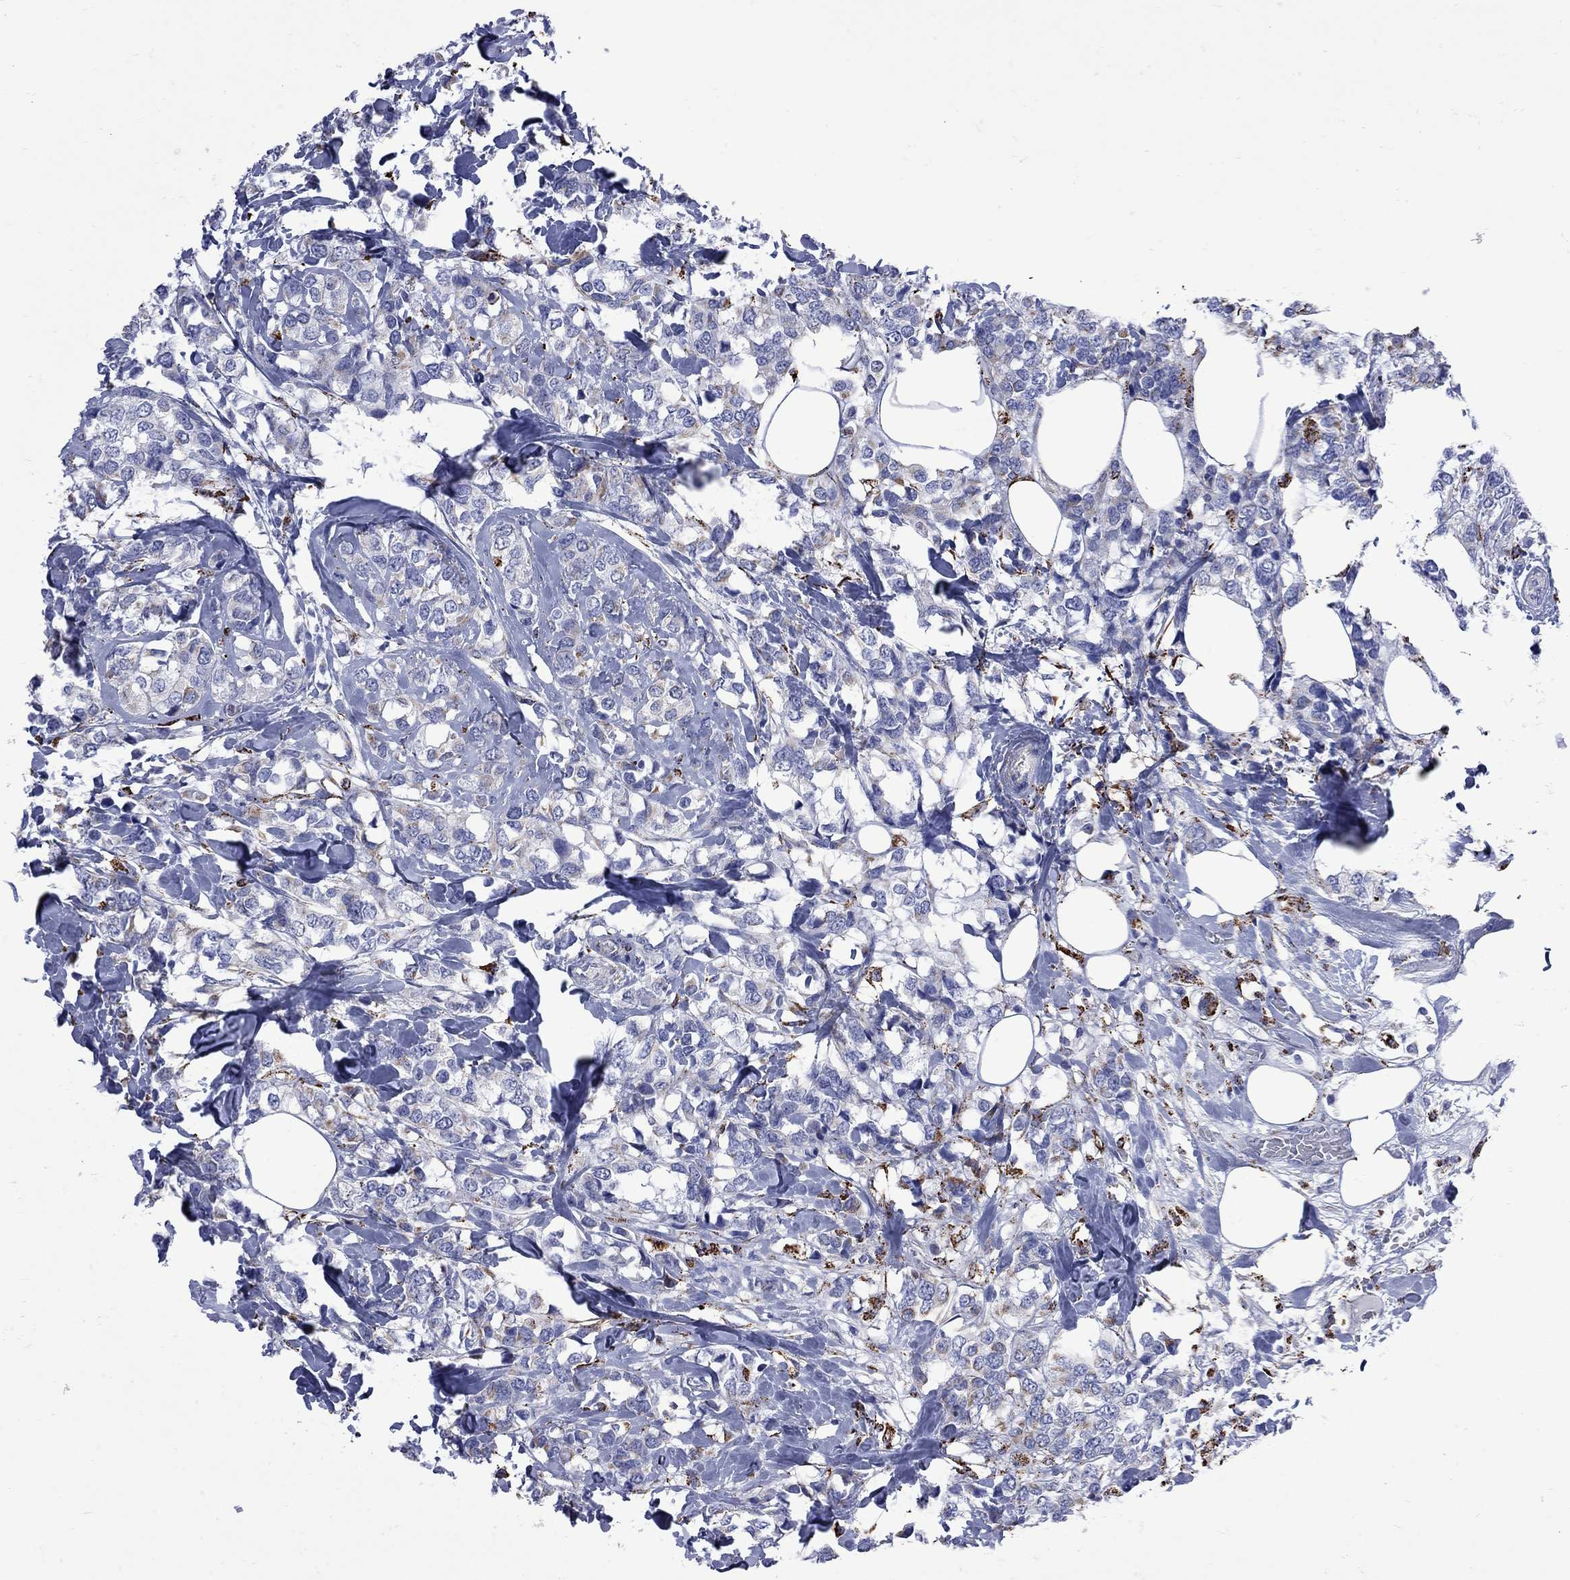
{"staining": {"intensity": "moderate", "quantity": "<25%", "location": "cytoplasmic/membranous"}, "tissue": "breast cancer", "cell_type": "Tumor cells", "image_type": "cancer", "snomed": [{"axis": "morphology", "description": "Lobular carcinoma"}, {"axis": "topography", "description": "Breast"}], "caption": "Immunohistochemistry of lobular carcinoma (breast) shows low levels of moderate cytoplasmic/membranous positivity in about <25% of tumor cells.", "gene": "SESTD1", "patient": {"sex": "female", "age": 59}}